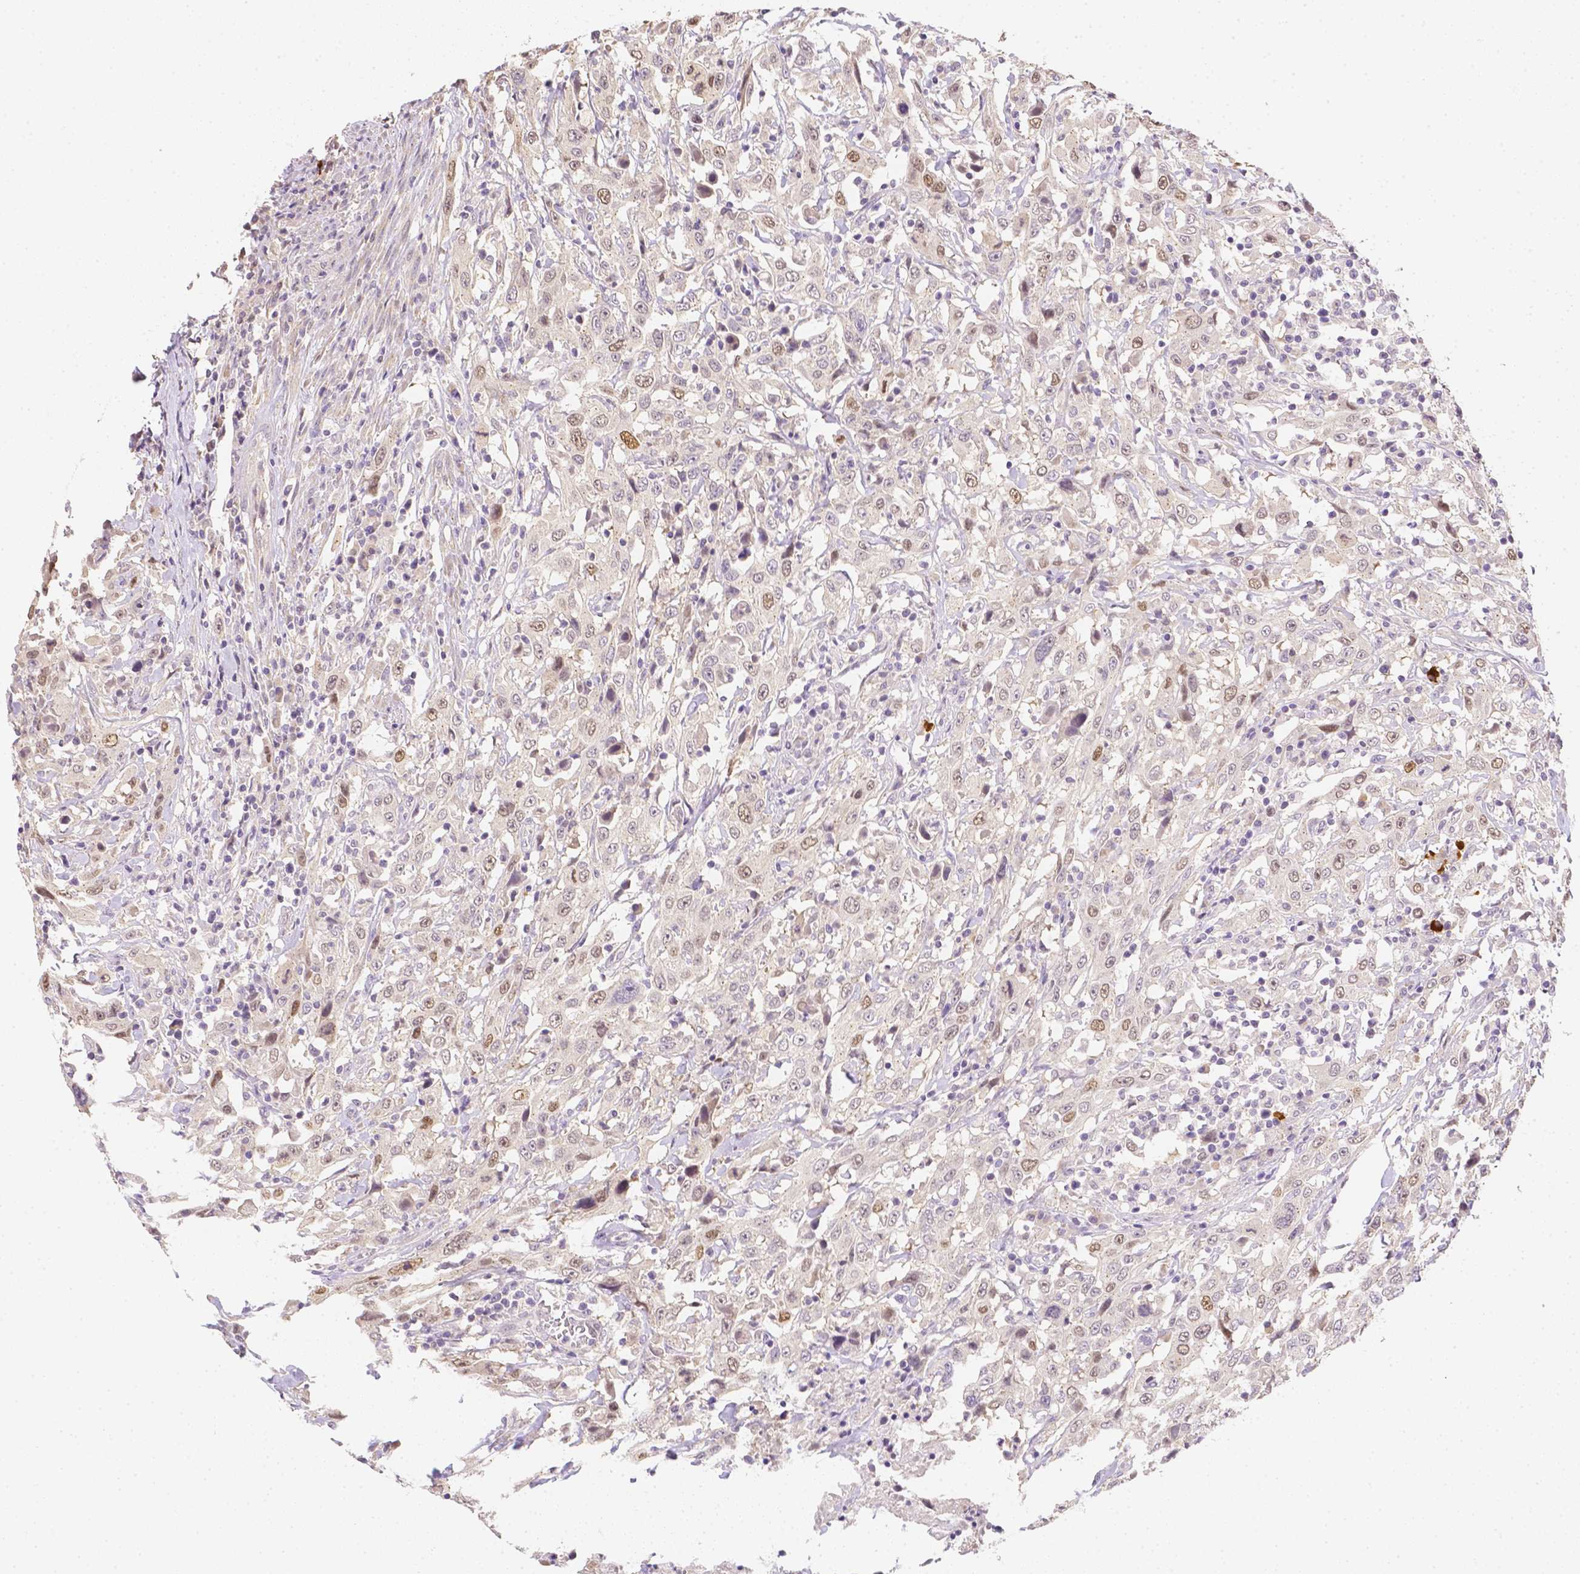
{"staining": {"intensity": "moderate", "quantity": "<25%", "location": "nuclear"}, "tissue": "urothelial cancer", "cell_type": "Tumor cells", "image_type": "cancer", "snomed": [{"axis": "morphology", "description": "Urothelial carcinoma, High grade"}, {"axis": "topography", "description": "Urinary bladder"}], "caption": "Immunohistochemistry (IHC) photomicrograph of urothelial cancer stained for a protein (brown), which shows low levels of moderate nuclear positivity in about <25% of tumor cells.", "gene": "C10orf67", "patient": {"sex": "male", "age": 61}}